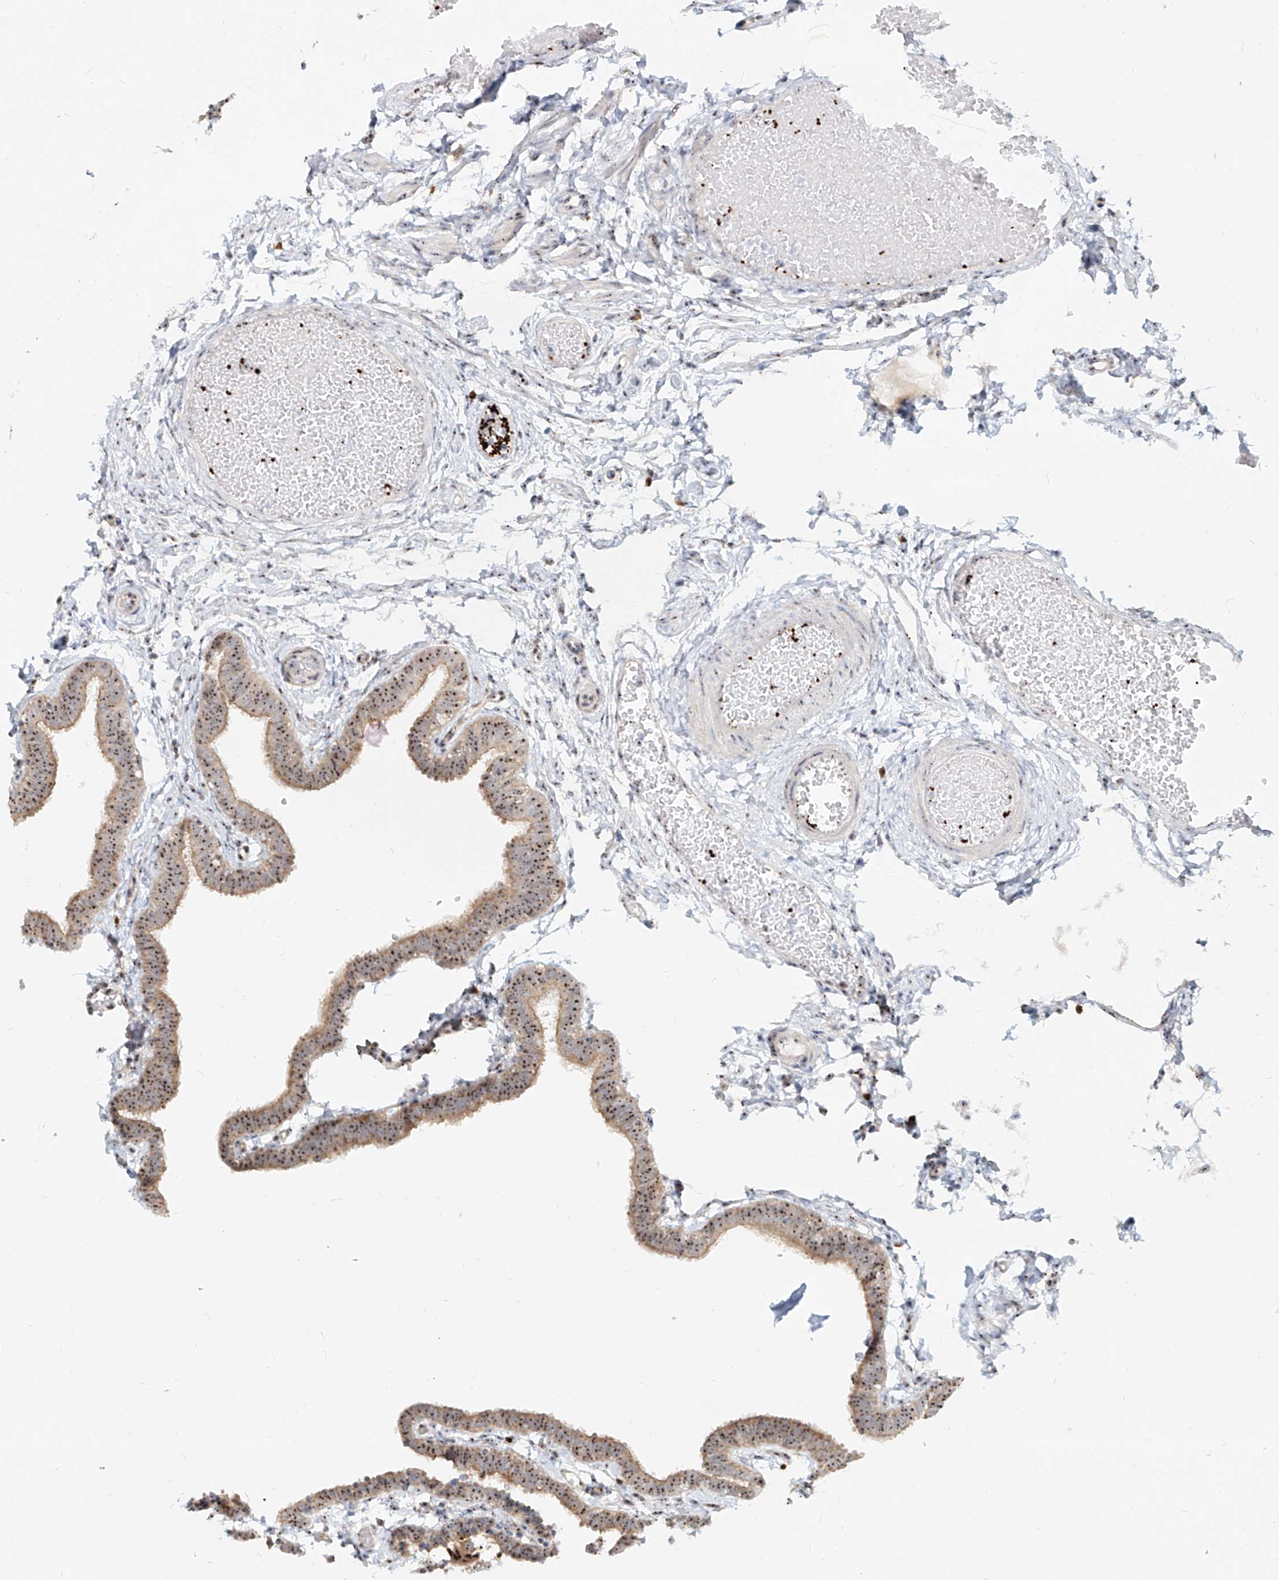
{"staining": {"intensity": "strong", "quantity": ">75%", "location": "cytoplasmic/membranous,nuclear"}, "tissue": "fallopian tube", "cell_type": "Glandular cells", "image_type": "normal", "snomed": [{"axis": "morphology", "description": "Normal tissue, NOS"}, {"axis": "topography", "description": "Fallopian tube"}, {"axis": "topography", "description": "Ovary"}], "caption": "Fallopian tube was stained to show a protein in brown. There is high levels of strong cytoplasmic/membranous,nuclear staining in about >75% of glandular cells. The staining was performed using DAB to visualize the protein expression in brown, while the nuclei were stained in blue with hematoxylin (Magnification: 20x).", "gene": "BYSL", "patient": {"sex": "female", "age": 23}}